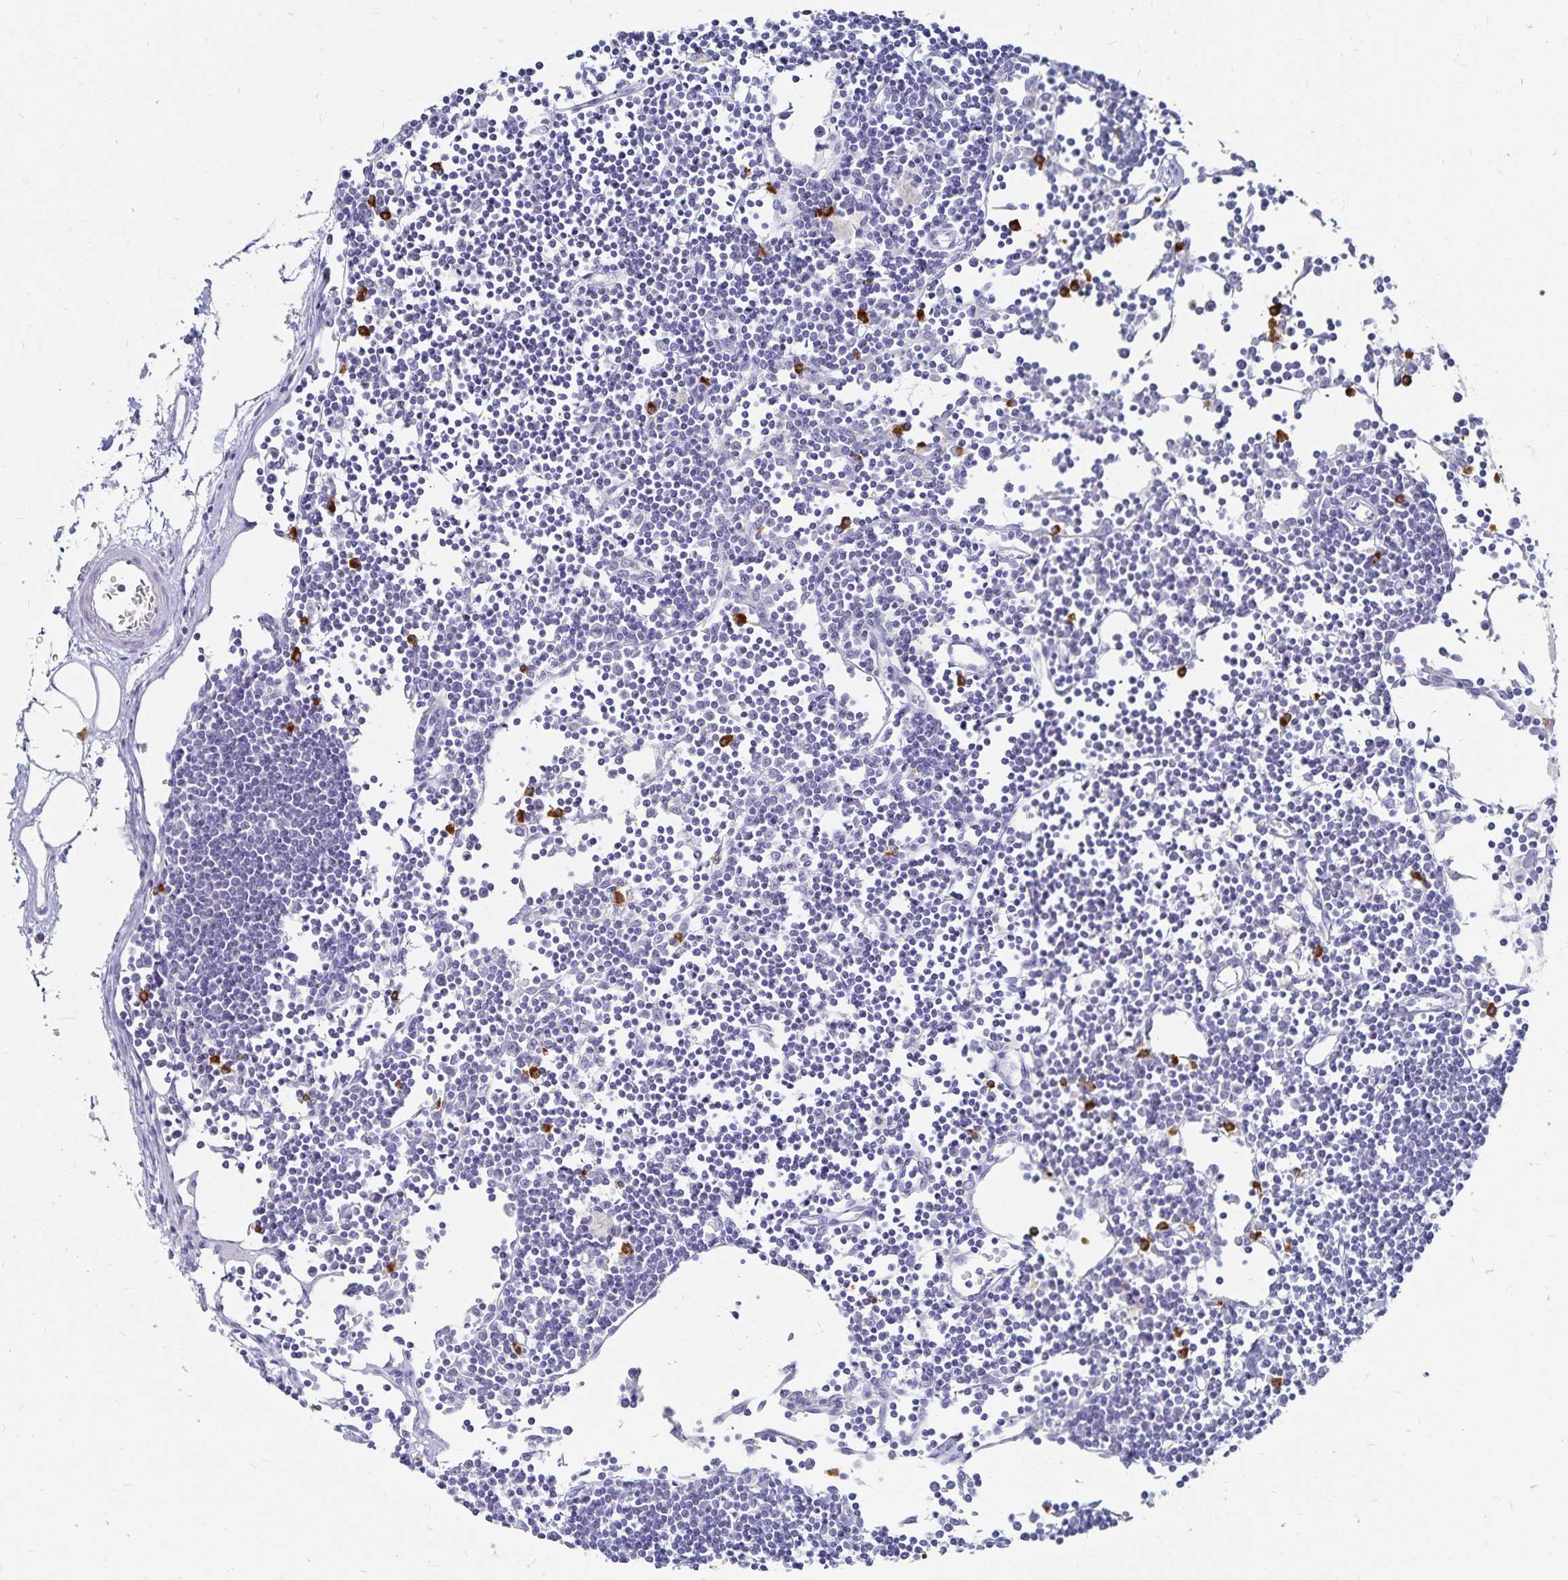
{"staining": {"intensity": "negative", "quantity": "none", "location": "none"}, "tissue": "lymph node", "cell_type": "Germinal center cells", "image_type": "normal", "snomed": [{"axis": "morphology", "description": "Normal tissue, NOS"}, {"axis": "topography", "description": "Lymph node"}], "caption": "An immunohistochemistry micrograph of normal lymph node is shown. There is no staining in germinal center cells of lymph node.", "gene": "TNIP1", "patient": {"sex": "female", "age": 65}}